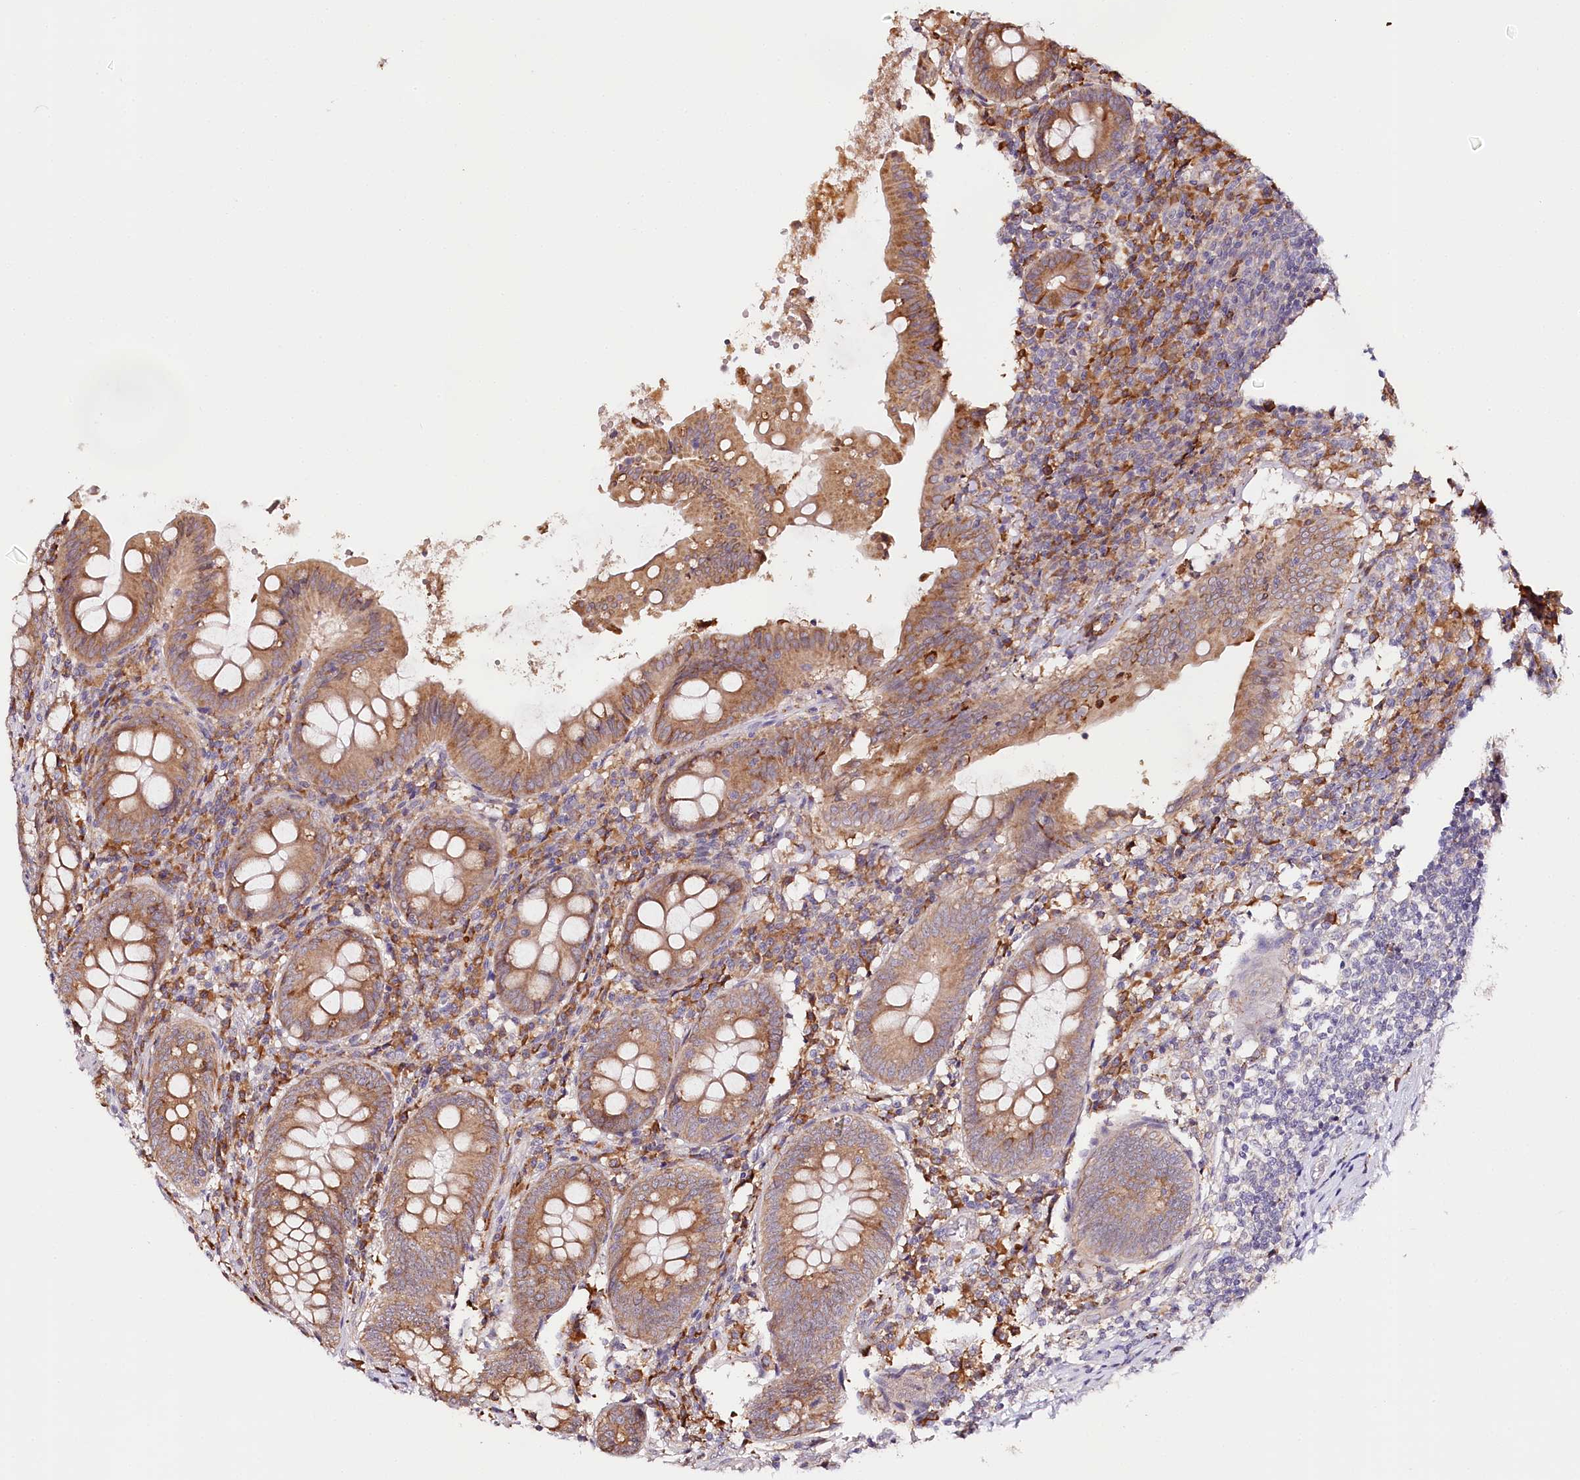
{"staining": {"intensity": "moderate", "quantity": ">75%", "location": "cytoplasmic/membranous"}, "tissue": "appendix", "cell_type": "Glandular cells", "image_type": "normal", "snomed": [{"axis": "morphology", "description": "Normal tissue, NOS"}, {"axis": "topography", "description": "Appendix"}], "caption": "Protein analysis of unremarkable appendix demonstrates moderate cytoplasmic/membranous positivity in approximately >75% of glandular cells.", "gene": "VEGFA", "patient": {"sex": "female", "age": 54}}